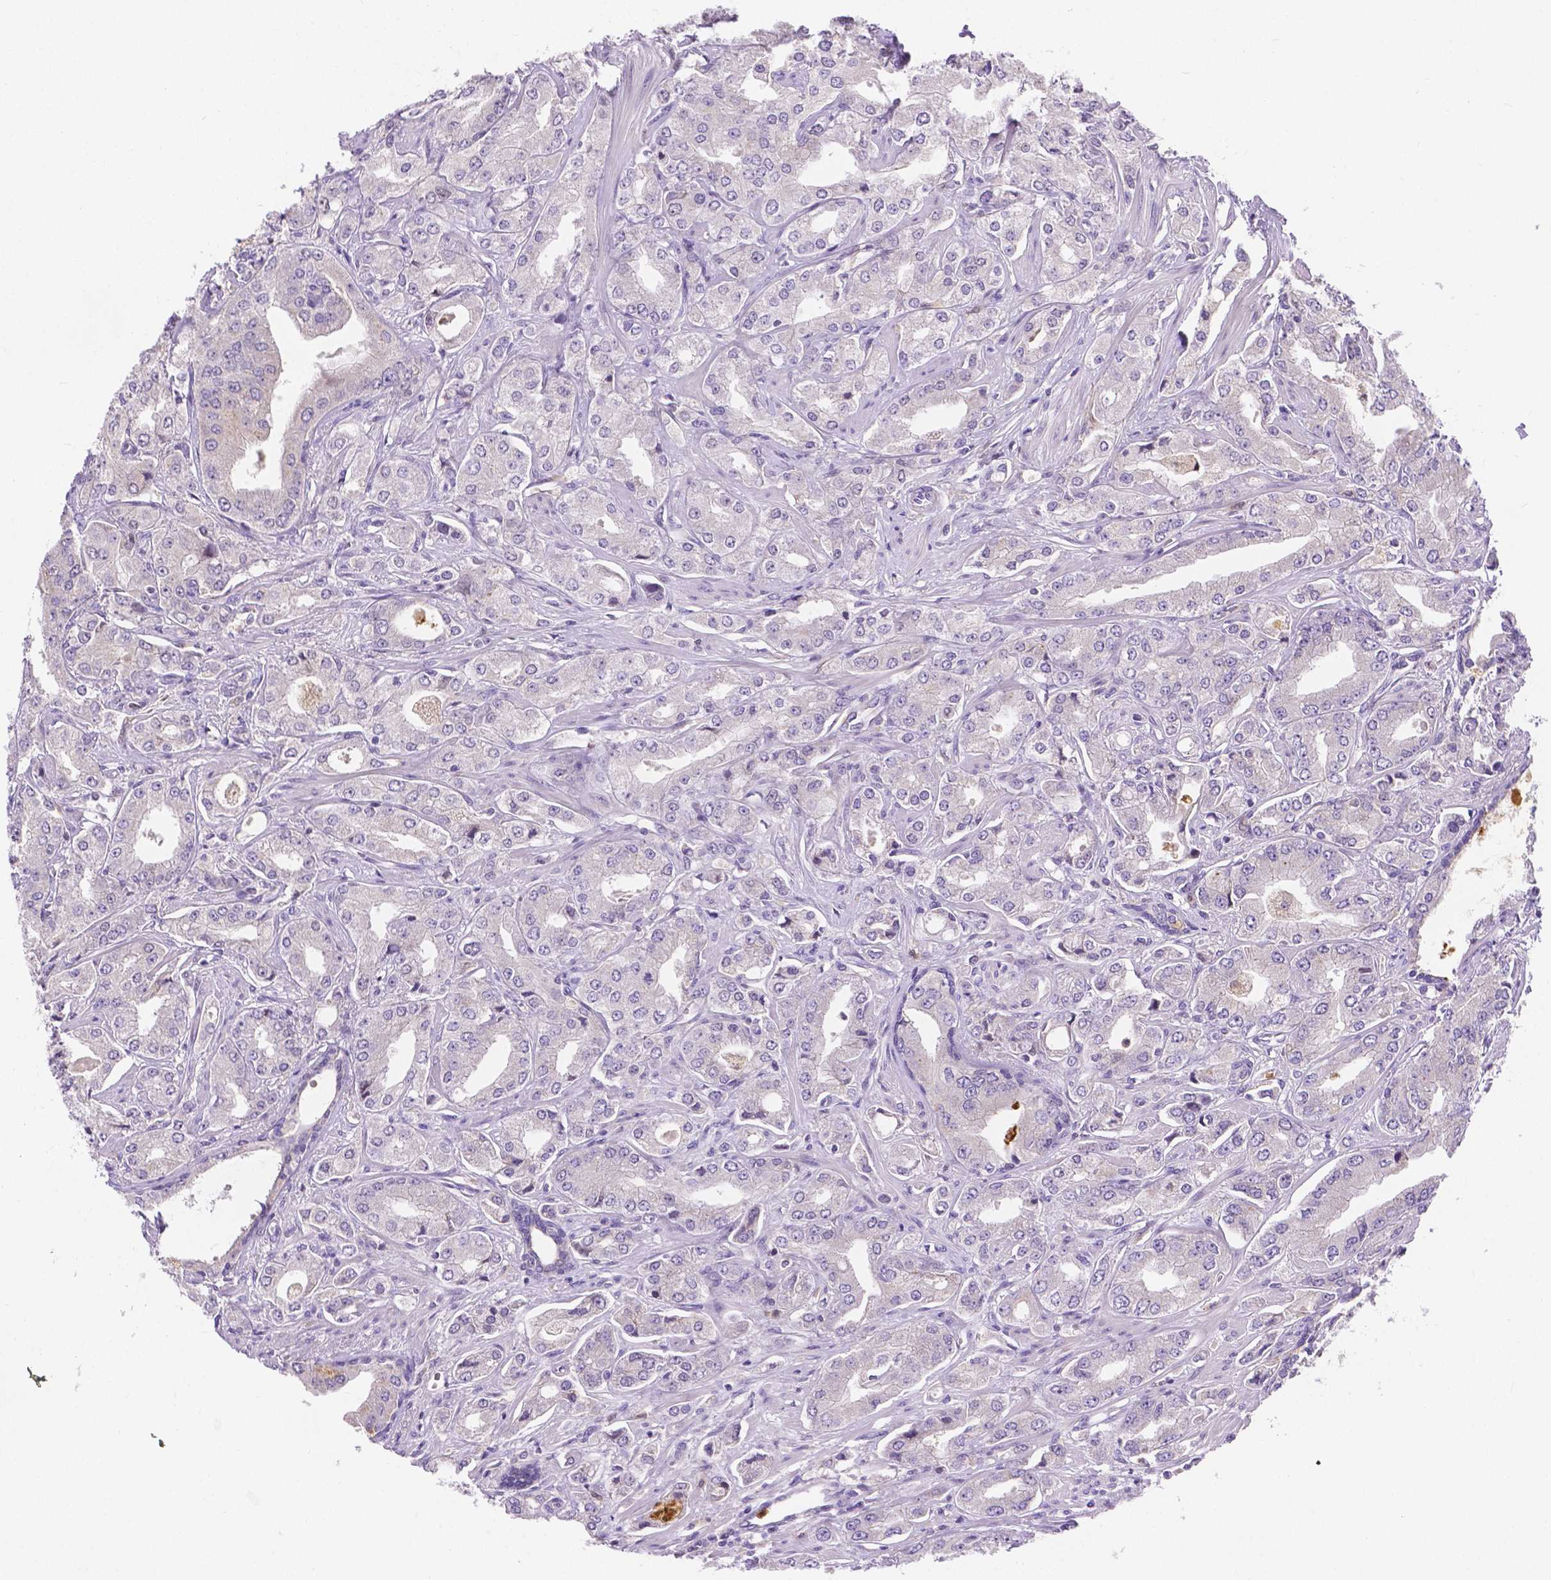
{"staining": {"intensity": "negative", "quantity": "none", "location": "none"}, "tissue": "prostate cancer", "cell_type": "Tumor cells", "image_type": "cancer", "snomed": [{"axis": "morphology", "description": "Adenocarcinoma, Low grade"}, {"axis": "topography", "description": "Prostate"}], "caption": "An image of adenocarcinoma (low-grade) (prostate) stained for a protein exhibits no brown staining in tumor cells. The staining is performed using DAB brown chromogen with nuclei counter-stained in using hematoxylin.", "gene": "ZNRD2", "patient": {"sex": "male", "age": 60}}